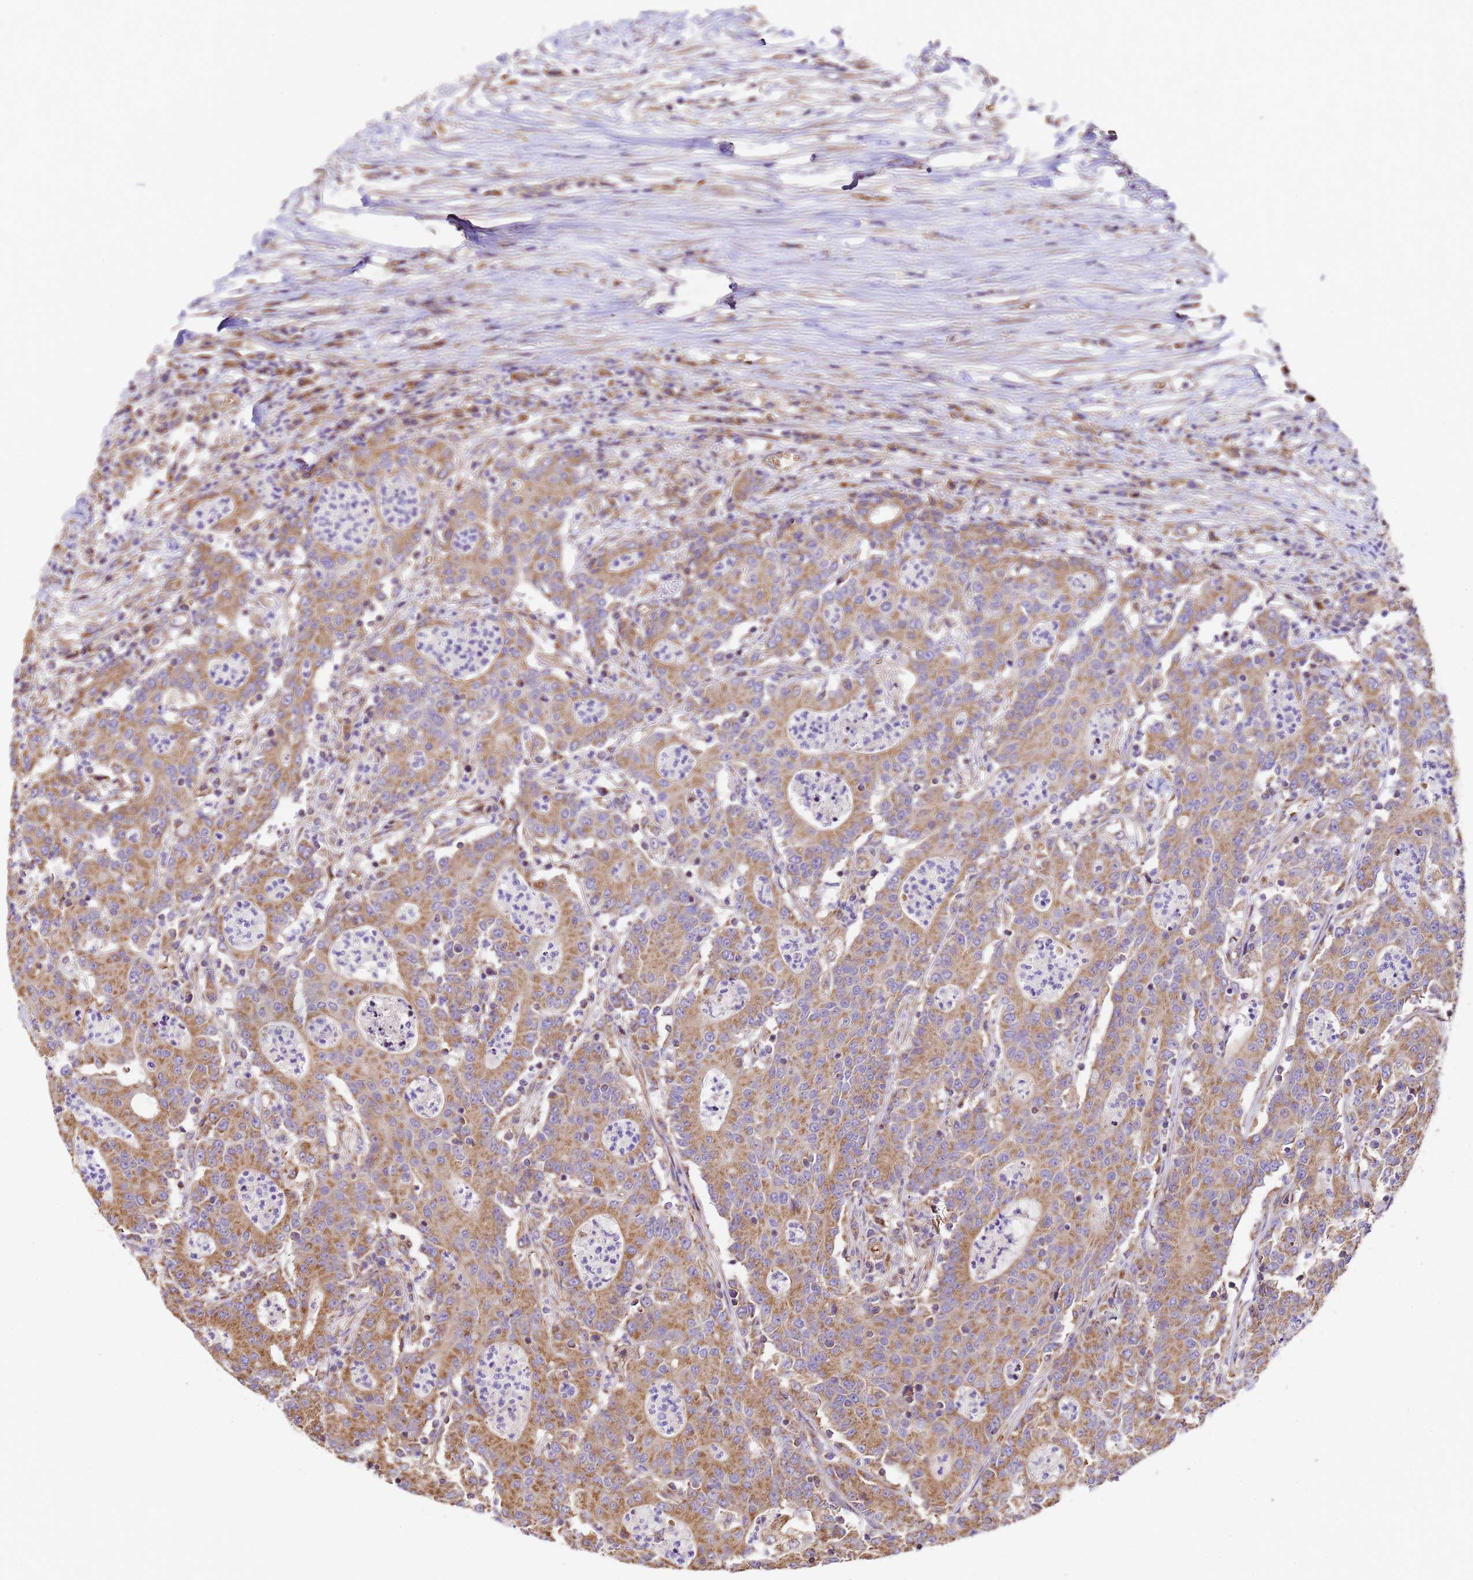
{"staining": {"intensity": "moderate", "quantity": ">75%", "location": "cytoplasmic/membranous"}, "tissue": "colorectal cancer", "cell_type": "Tumor cells", "image_type": "cancer", "snomed": [{"axis": "morphology", "description": "Adenocarcinoma, NOS"}, {"axis": "topography", "description": "Colon"}], "caption": "Immunohistochemistry (IHC) histopathology image of neoplastic tissue: human colorectal cancer stained using IHC shows medium levels of moderate protein expression localized specifically in the cytoplasmic/membranous of tumor cells, appearing as a cytoplasmic/membranous brown color.", "gene": "LRRIQ1", "patient": {"sex": "male", "age": 83}}